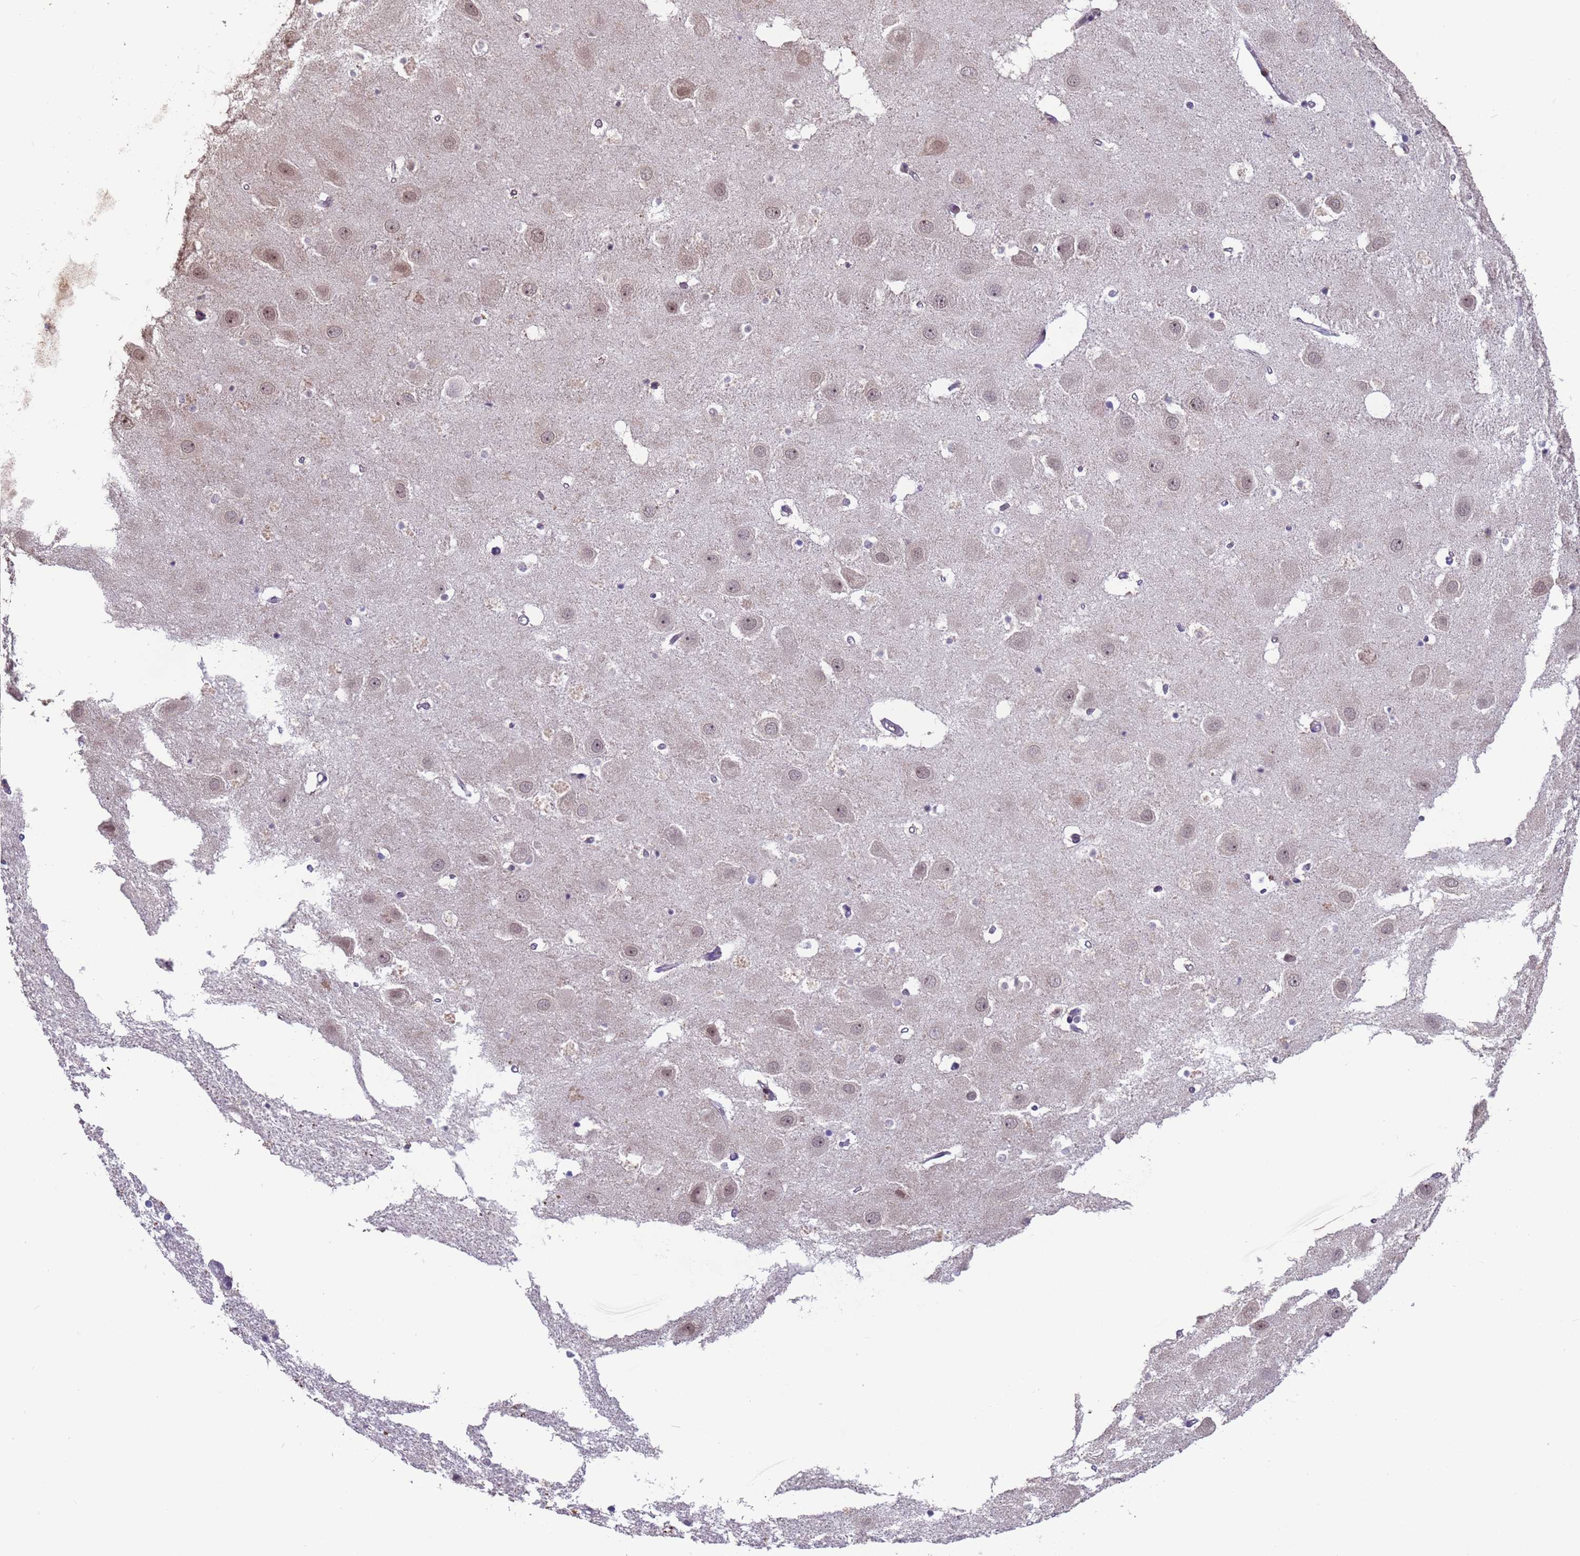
{"staining": {"intensity": "negative", "quantity": "none", "location": "none"}, "tissue": "hippocampus", "cell_type": "Glial cells", "image_type": "normal", "snomed": [{"axis": "morphology", "description": "Normal tissue, NOS"}, {"axis": "topography", "description": "Hippocampus"}], "caption": "This is a photomicrograph of IHC staining of unremarkable hippocampus, which shows no expression in glial cells.", "gene": "VWA3A", "patient": {"sex": "female", "age": 52}}